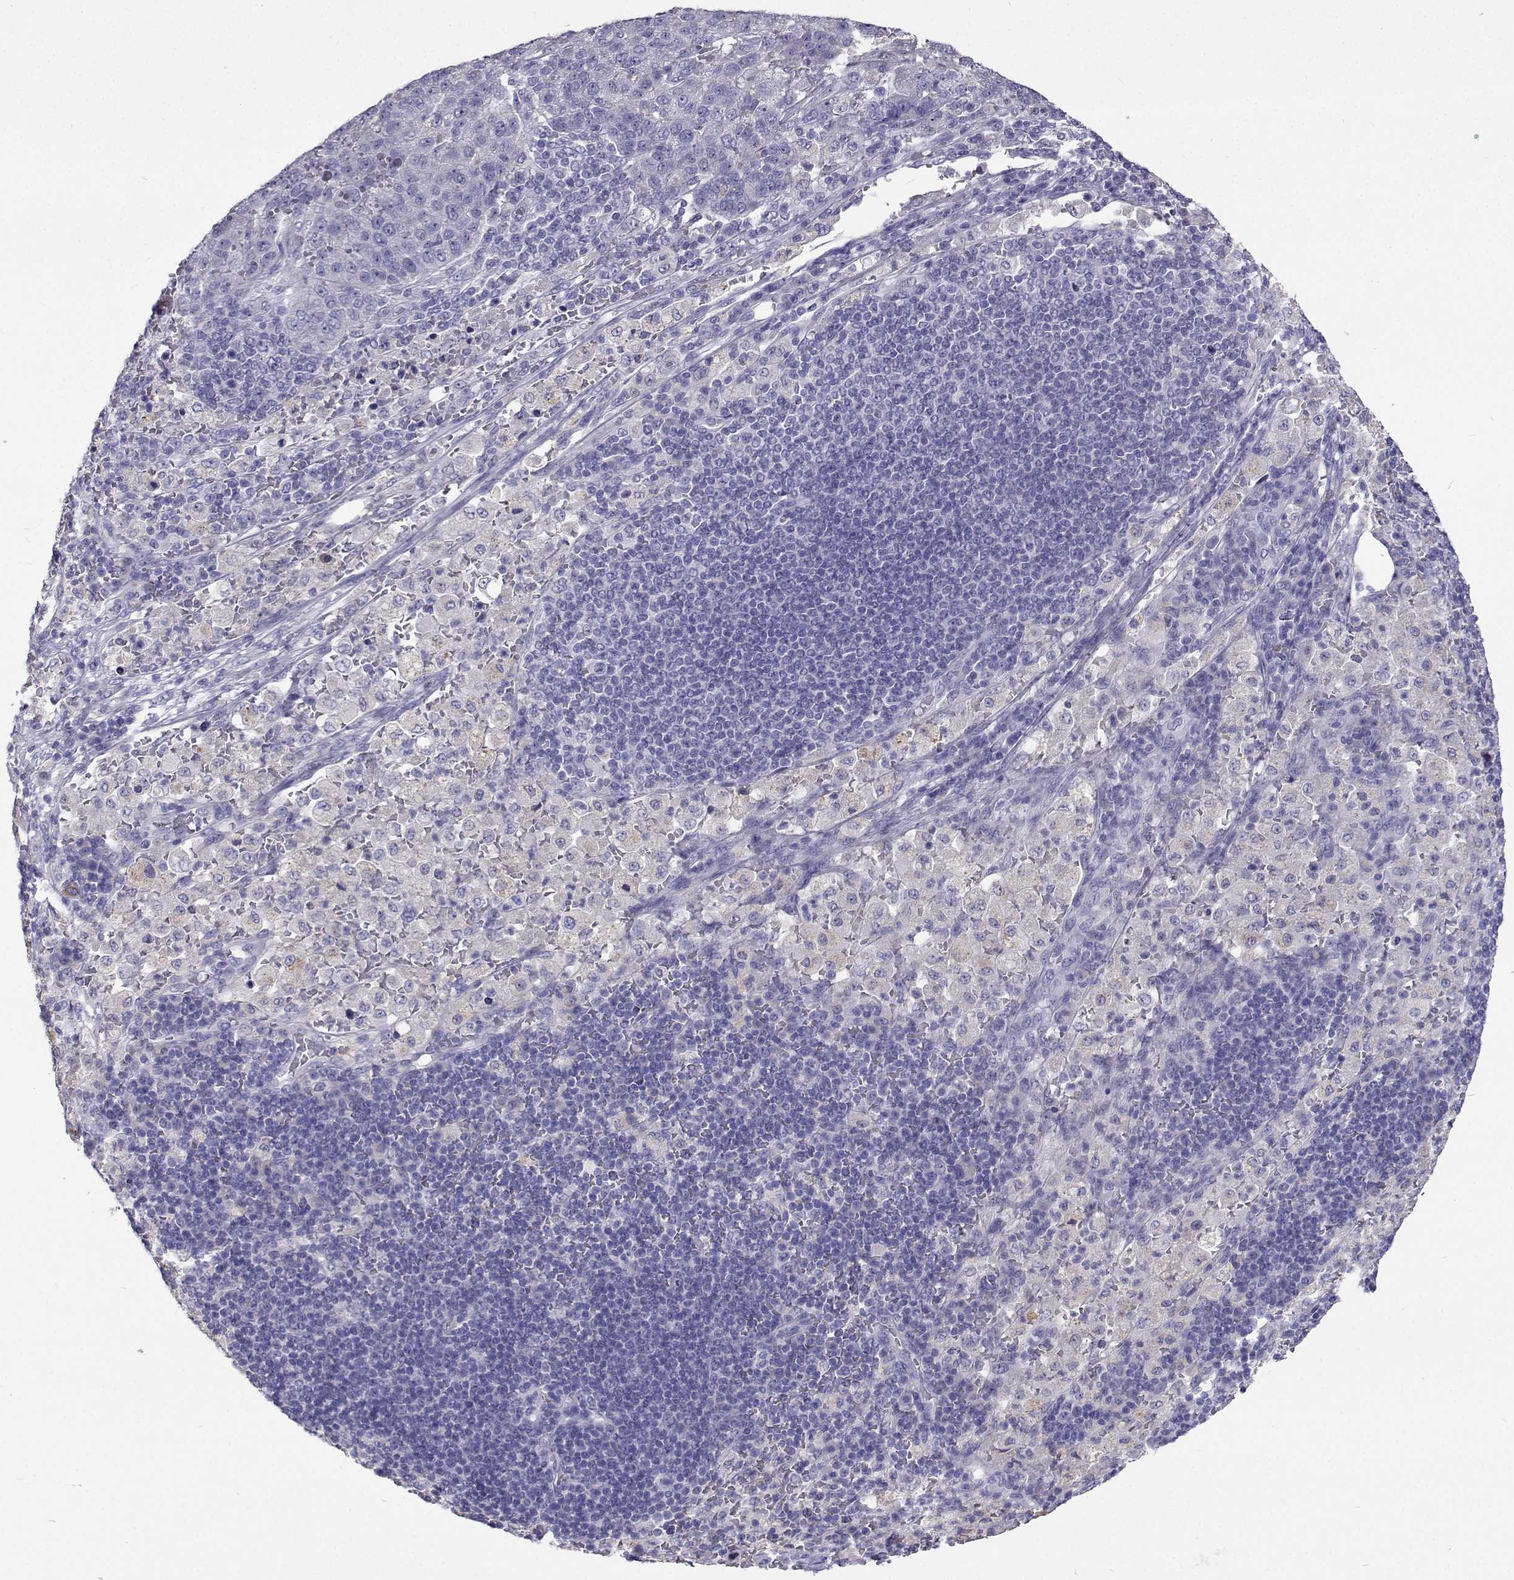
{"staining": {"intensity": "negative", "quantity": "none", "location": "none"}, "tissue": "pancreatic cancer", "cell_type": "Tumor cells", "image_type": "cancer", "snomed": [{"axis": "morphology", "description": "Adenocarcinoma, NOS"}, {"axis": "topography", "description": "Pancreas"}], "caption": "A high-resolution image shows IHC staining of pancreatic cancer (adenocarcinoma), which reveals no significant positivity in tumor cells.", "gene": "CFAP44", "patient": {"sex": "female", "age": 61}}